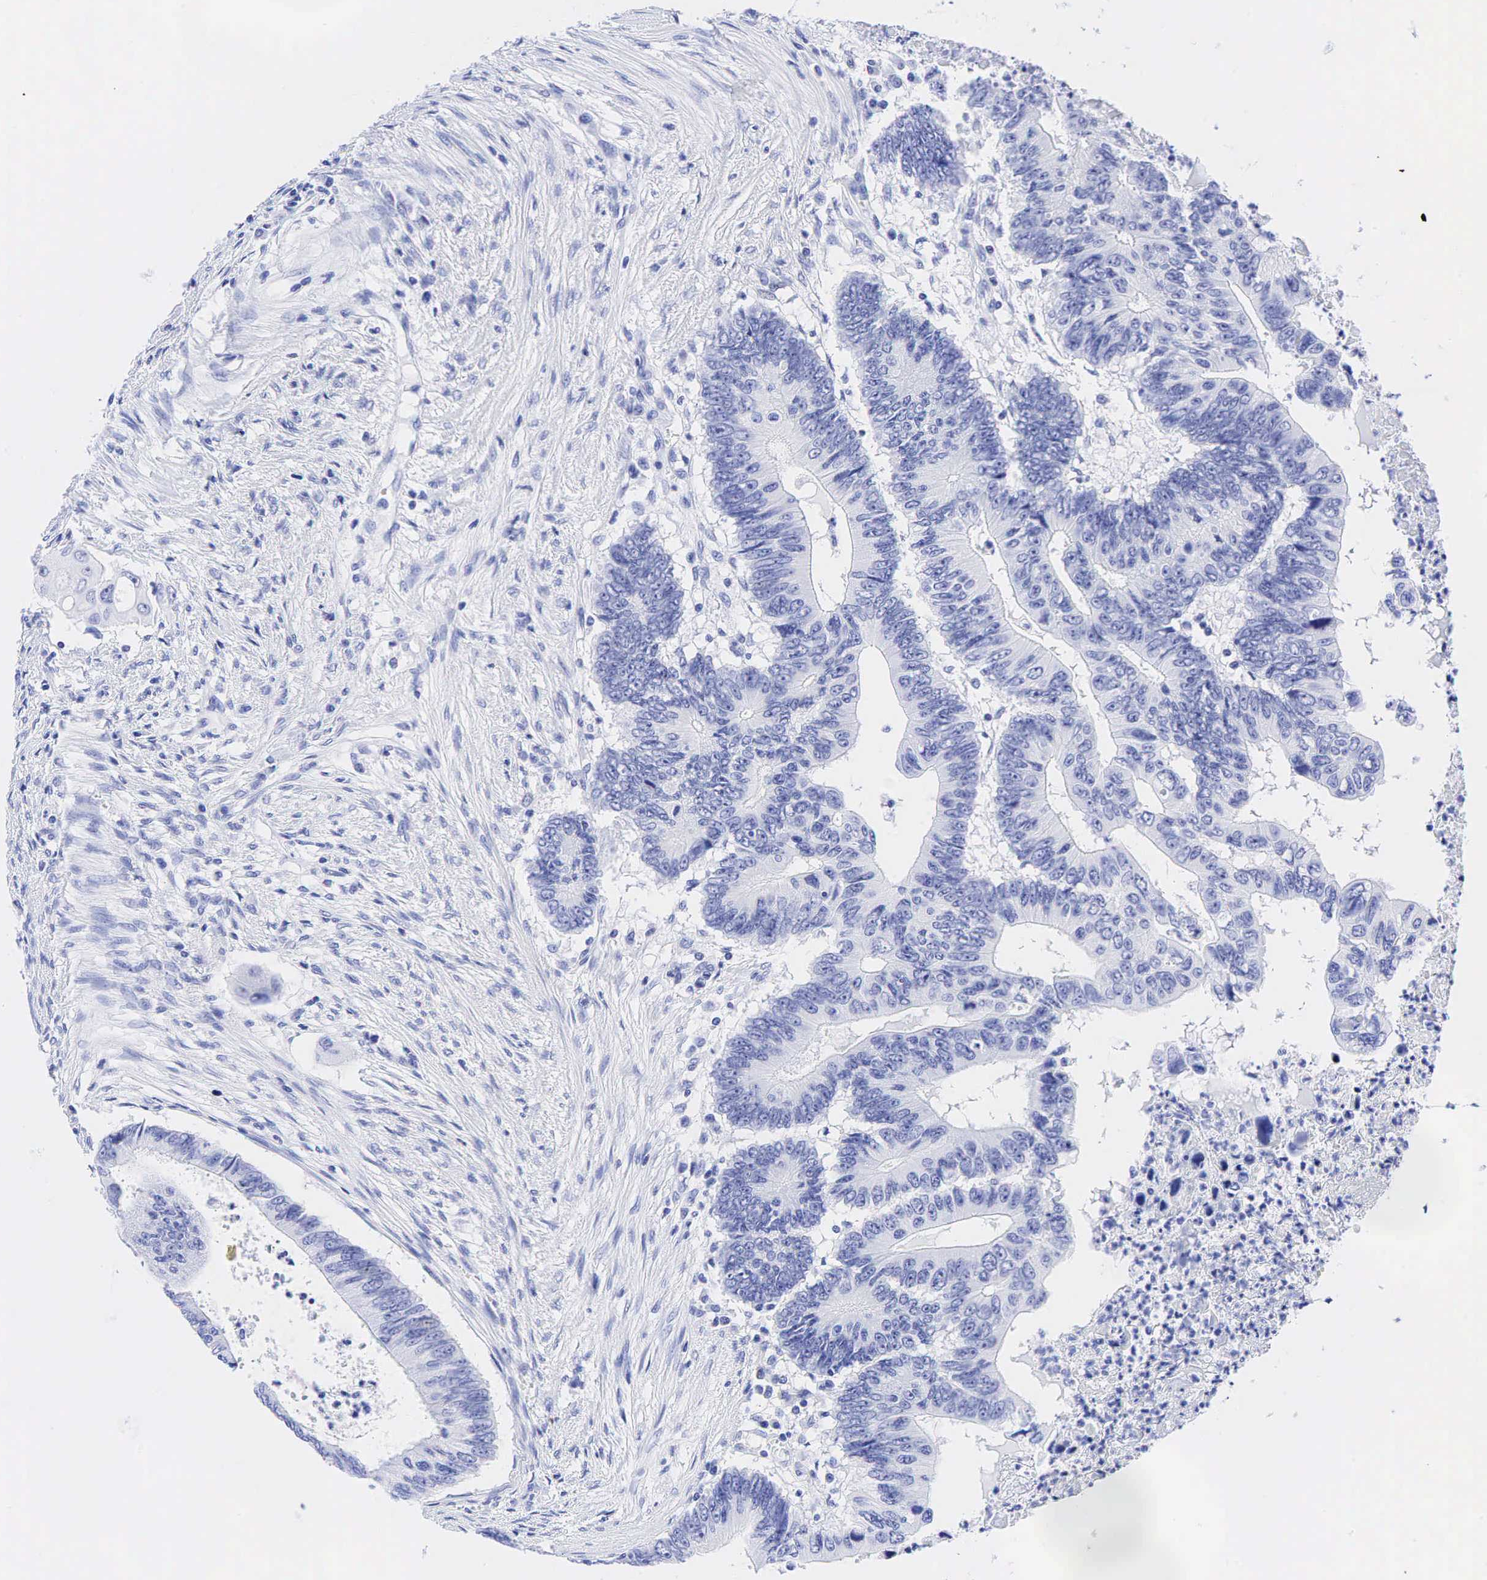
{"staining": {"intensity": "negative", "quantity": "none", "location": "none"}, "tissue": "colorectal cancer", "cell_type": "Tumor cells", "image_type": "cancer", "snomed": [{"axis": "morphology", "description": "Adenocarcinoma, NOS"}, {"axis": "topography", "description": "Colon"}], "caption": "A photomicrograph of adenocarcinoma (colorectal) stained for a protein displays no brown staining in tumor cells.", "gene": "CHGA", "patient": {"sex": "male", "age": 65}}